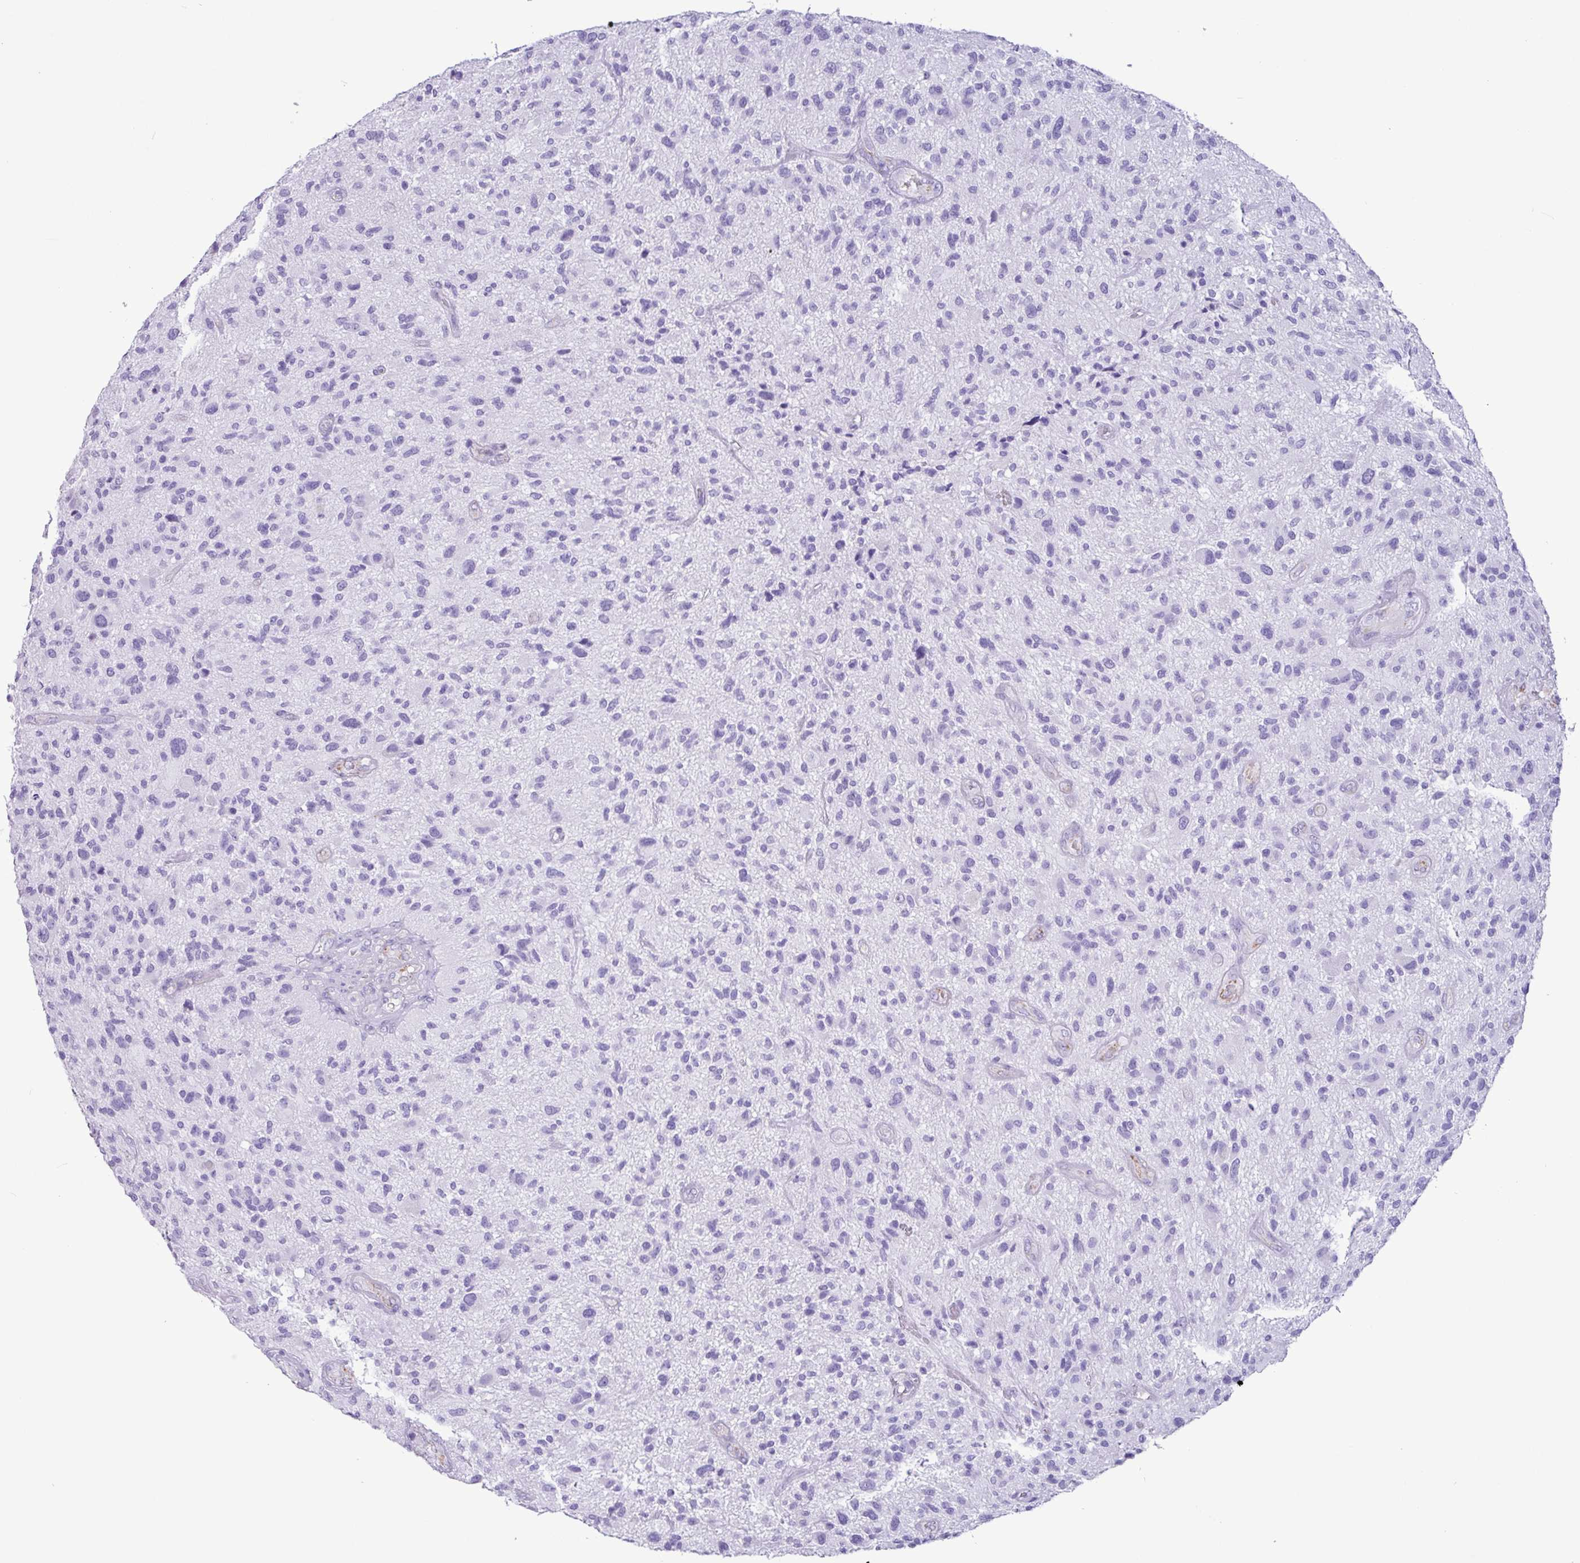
{"staining": {"intensity": "negative", "quantity": "none", "location": "none"}, "tissue": "glioma", "cell_type": "Tumor cells", "image_type": "cancer", "snomed": [{"axis": "morphology", "description": "Glioma, malignant, High grade"}, {"axis": "topography", "description": "Brain"}], "caption": "Tumor cells show no significant staining in malignant high-grade glioma.", "gene": "CKMT2", "patient": {"sex": "male", "age": 47}}